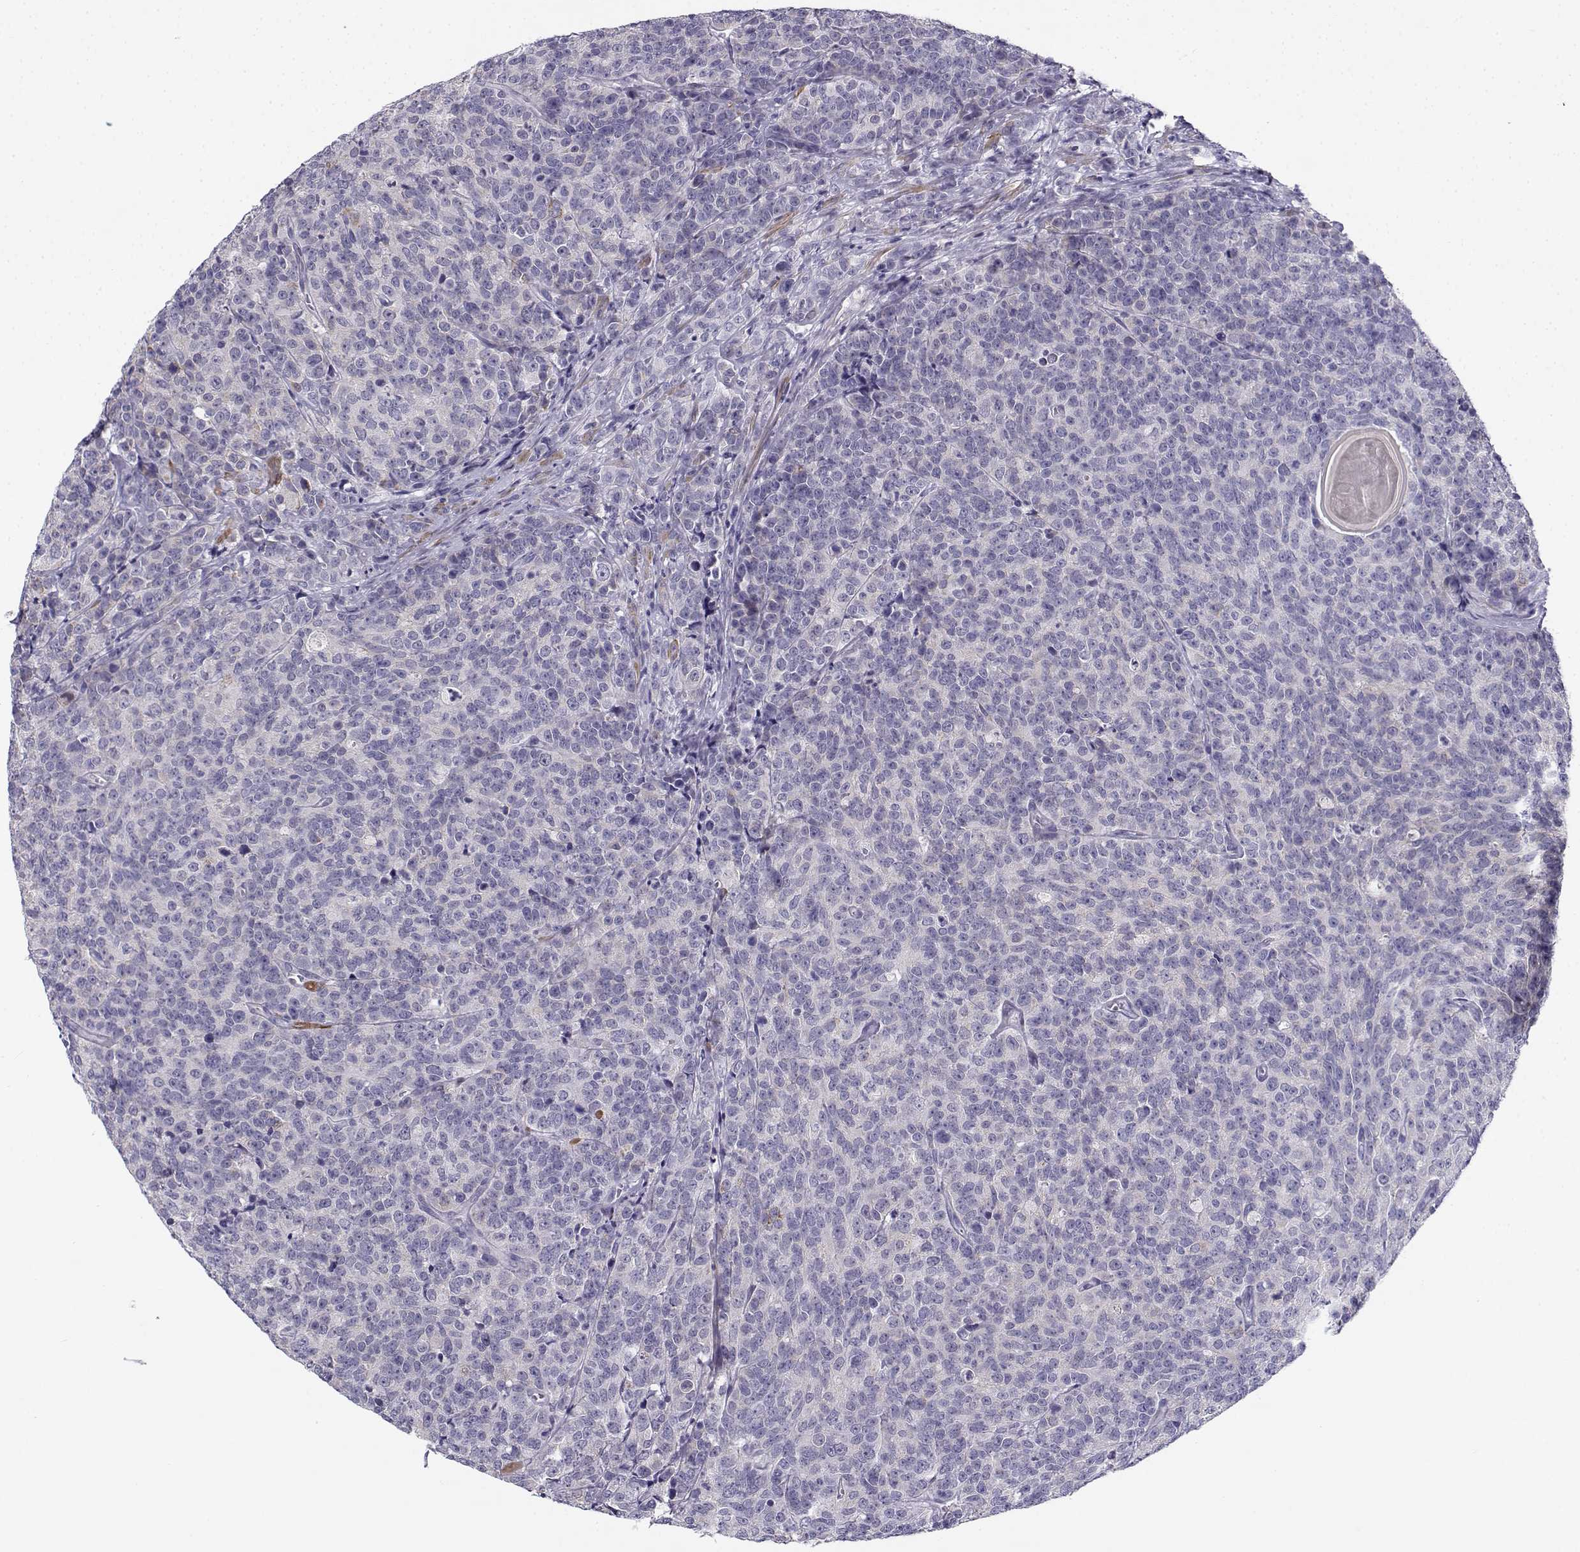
{"staining": {"intensity": "negative", "quantity": "none", "location": "none"}, "tissue": "prostate cancer", "cell_type": "Tumor cells", "image_type": "cancer", "snomed": [{"axis": "morphology", "description": "Adenocarcinoma, NOS"}, {"axis": "topography", "description": "Prostate"}], "caption": "This is a histopathology image of immunohistochemistry (IHC) staining of prostate cancer, which shows no staining in tumor cells.", "gene": "CREB3L3", "patient": {"sex": "male", "age": 67}}